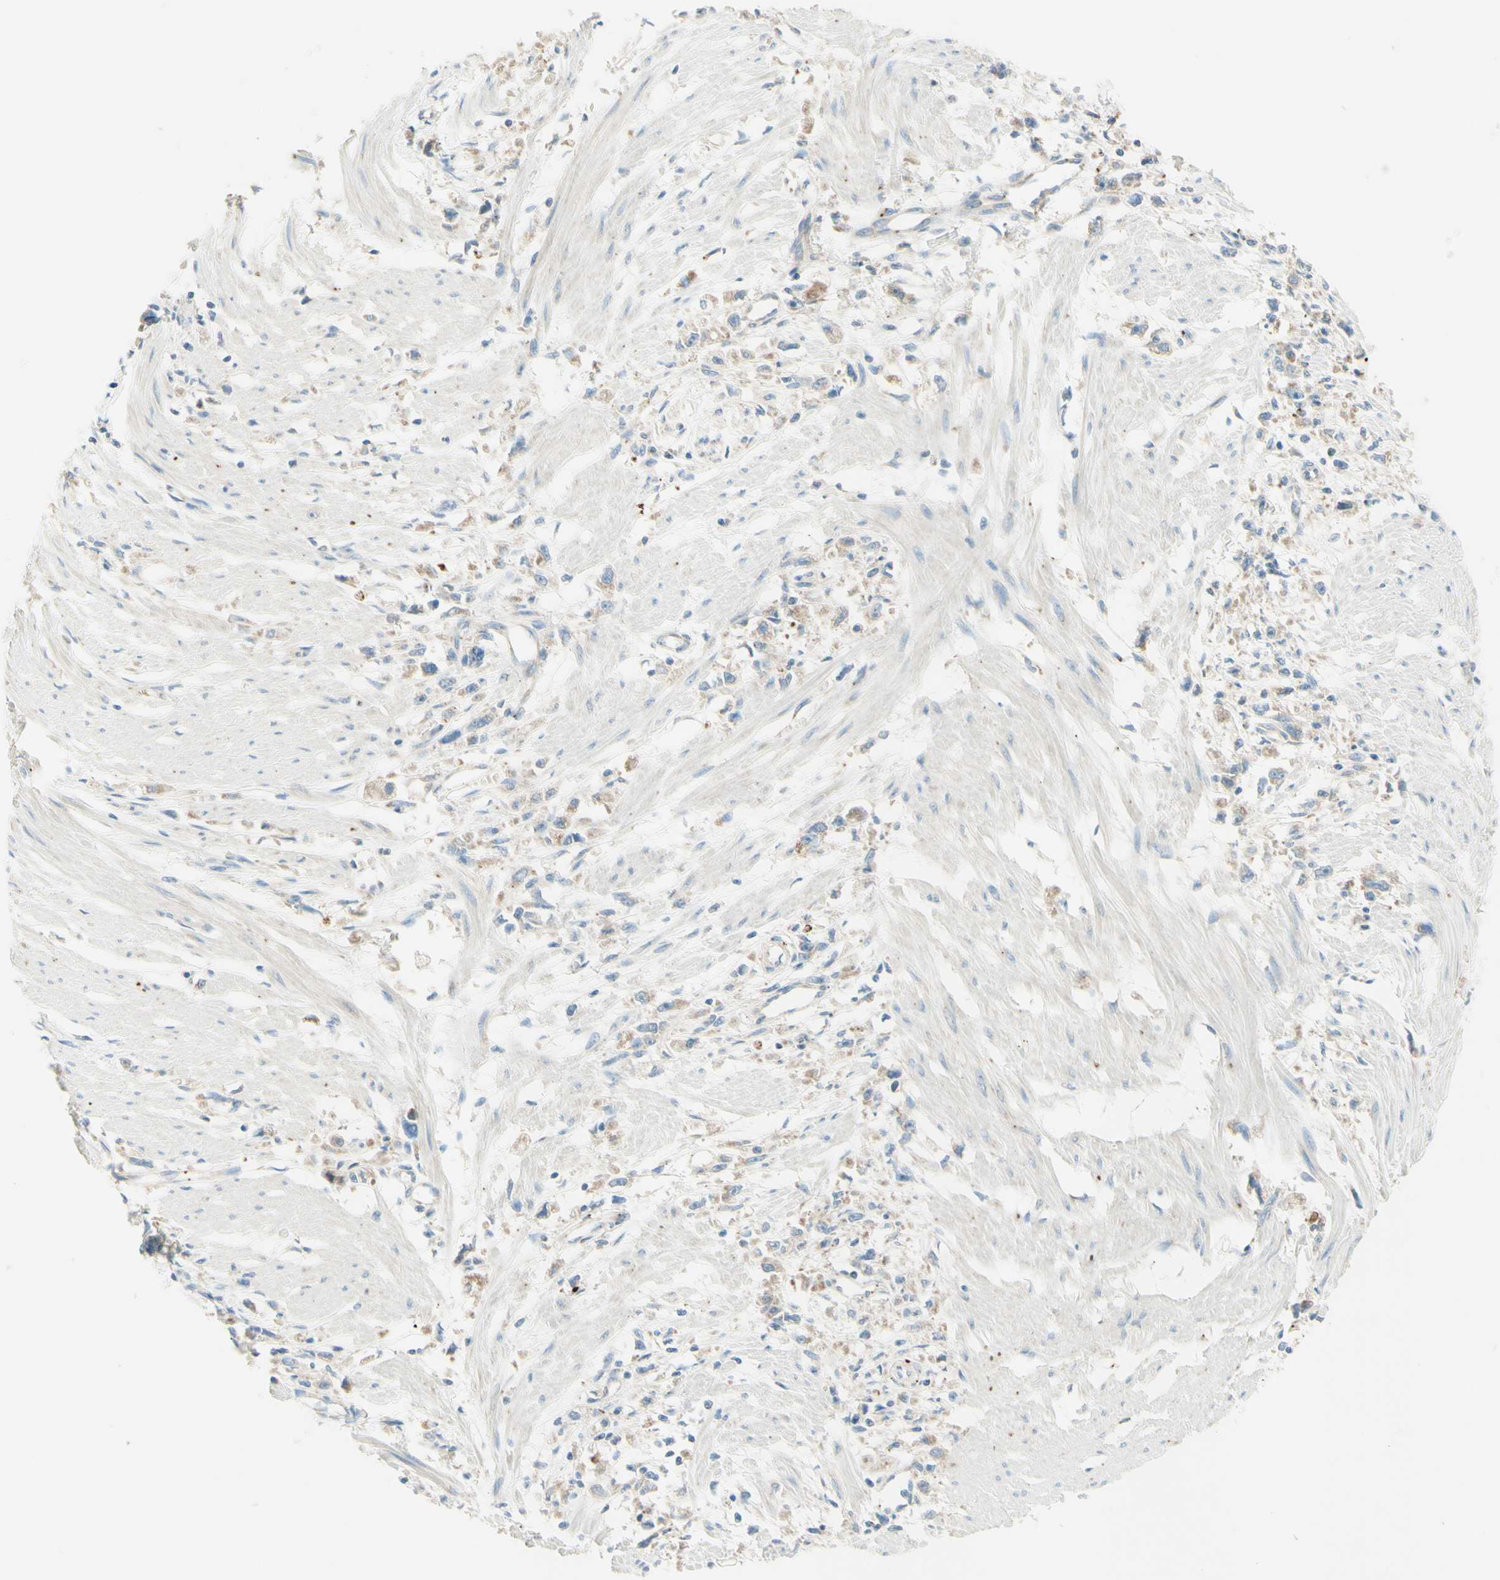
{"staining": {"intensity": "weak", "quantity": ">75%", "location": "cytoplasmic/membranous"}, "tissue": "stomach cancer", "cell_type": "Tumor cells", "image_type": "cancer", "snomed": [{"axis": "morphology", "description": "Adenocarcinoma, NOS"}, {"axis": "topography", "description": "Stomach"}], "caption": "Protein positivity by immunohistochemistry (IHC) demonstrates weak cytoplasmic/membranous expression in about >75% of tumor cells in stomach cancer.", "gene": "ARMC10", "patient": {"sex": "female", "age": 59}}